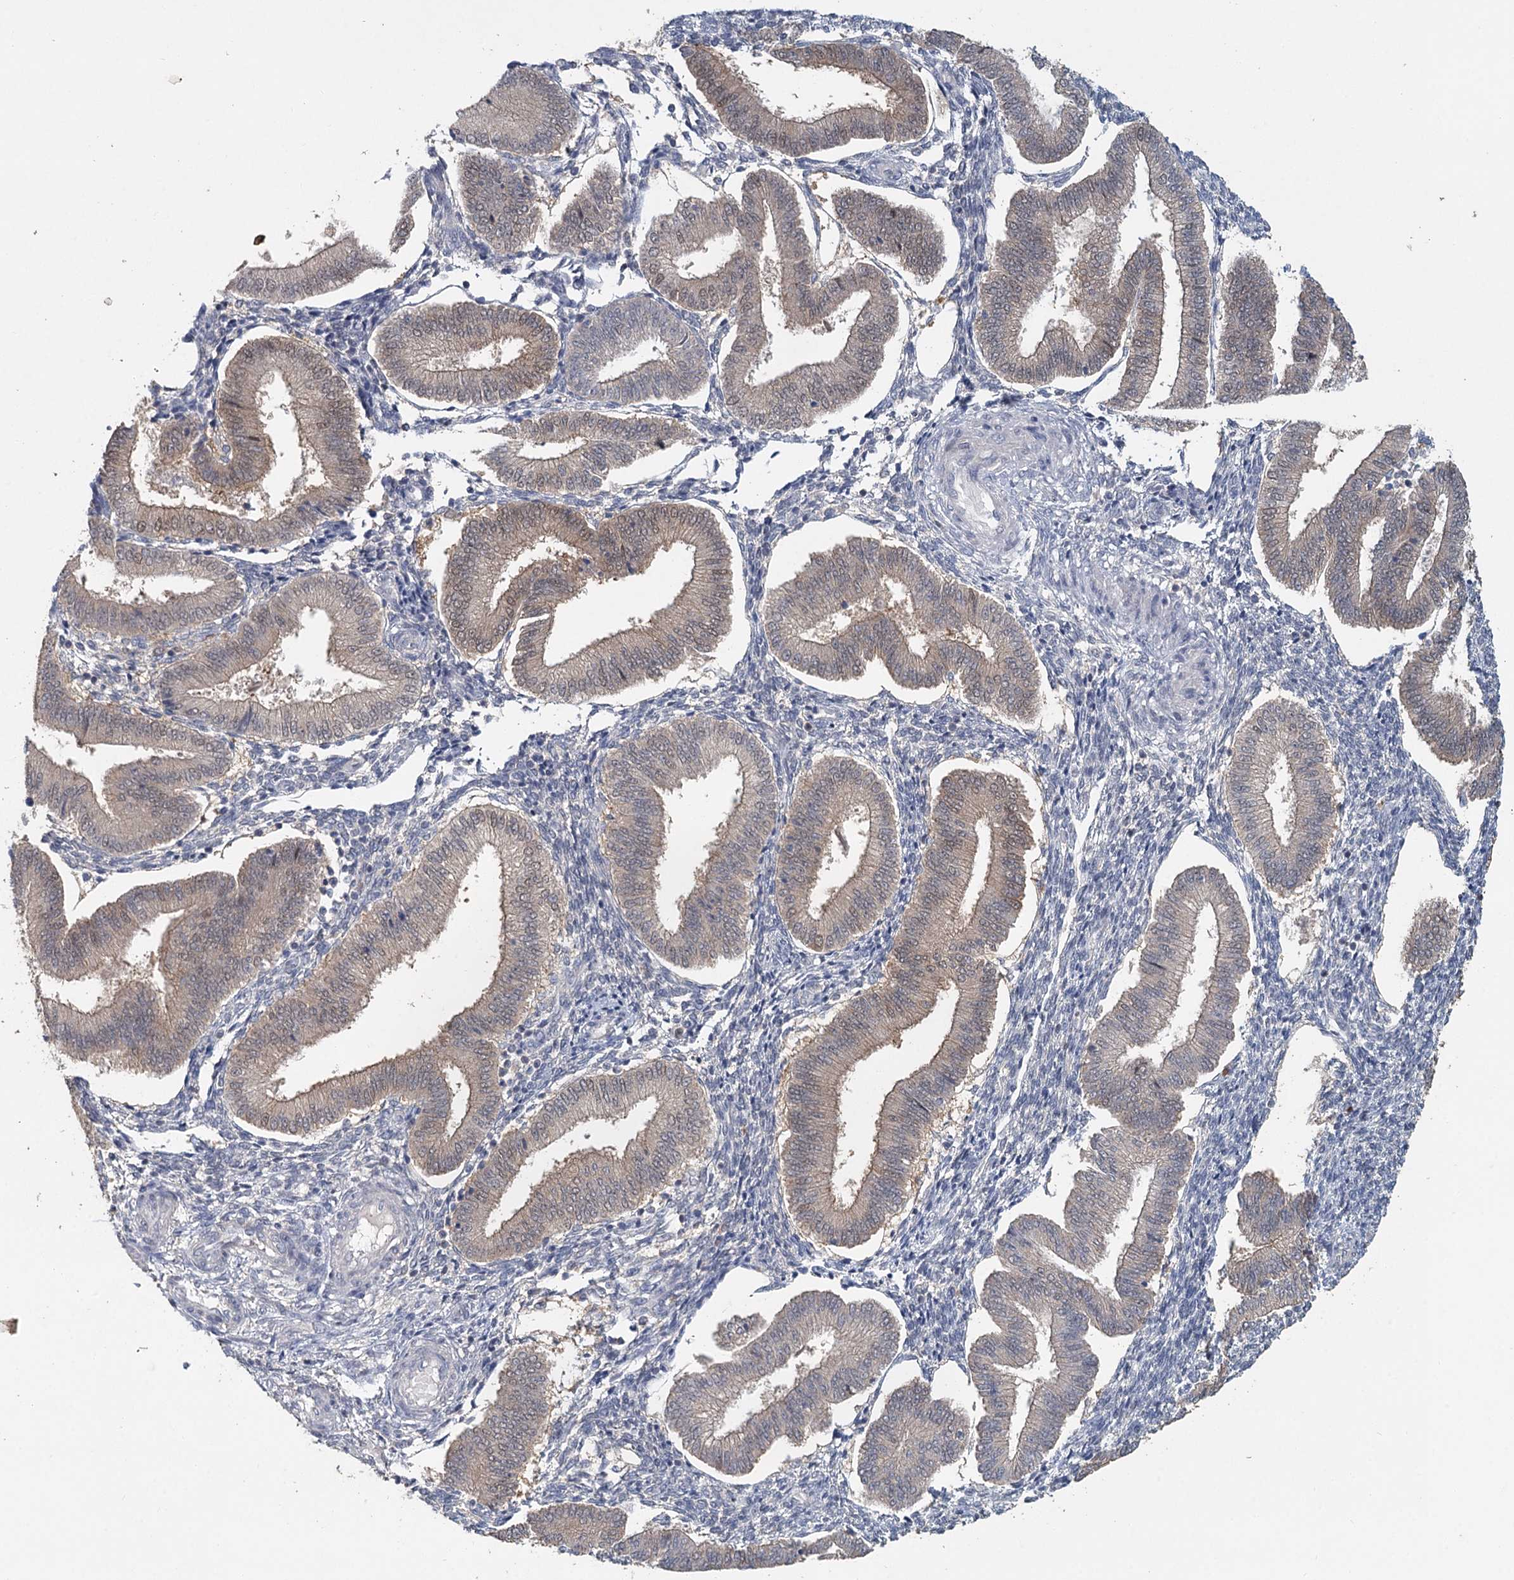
{"staining": {"intensity": "negative", "quantity": "none", "location": "none"}, "tissue": "endometrium", "cell_type": "Cells in endometrial stroma", "image_type": "normal", "snomed": [{"axis": "morphology", "description": "Normal tissue, NOS"}, {"axis": "topography", "description": "Endometrium"}], "caption": "High power microscopy photomicrograph of an immunohistochemistry (IHC) photomicrograph of unremarkable endometrium, revealing no significant expression in cells in endometrial stroma.", "gene": "ADK", "patient": {"sex": "female", "age": 39}}